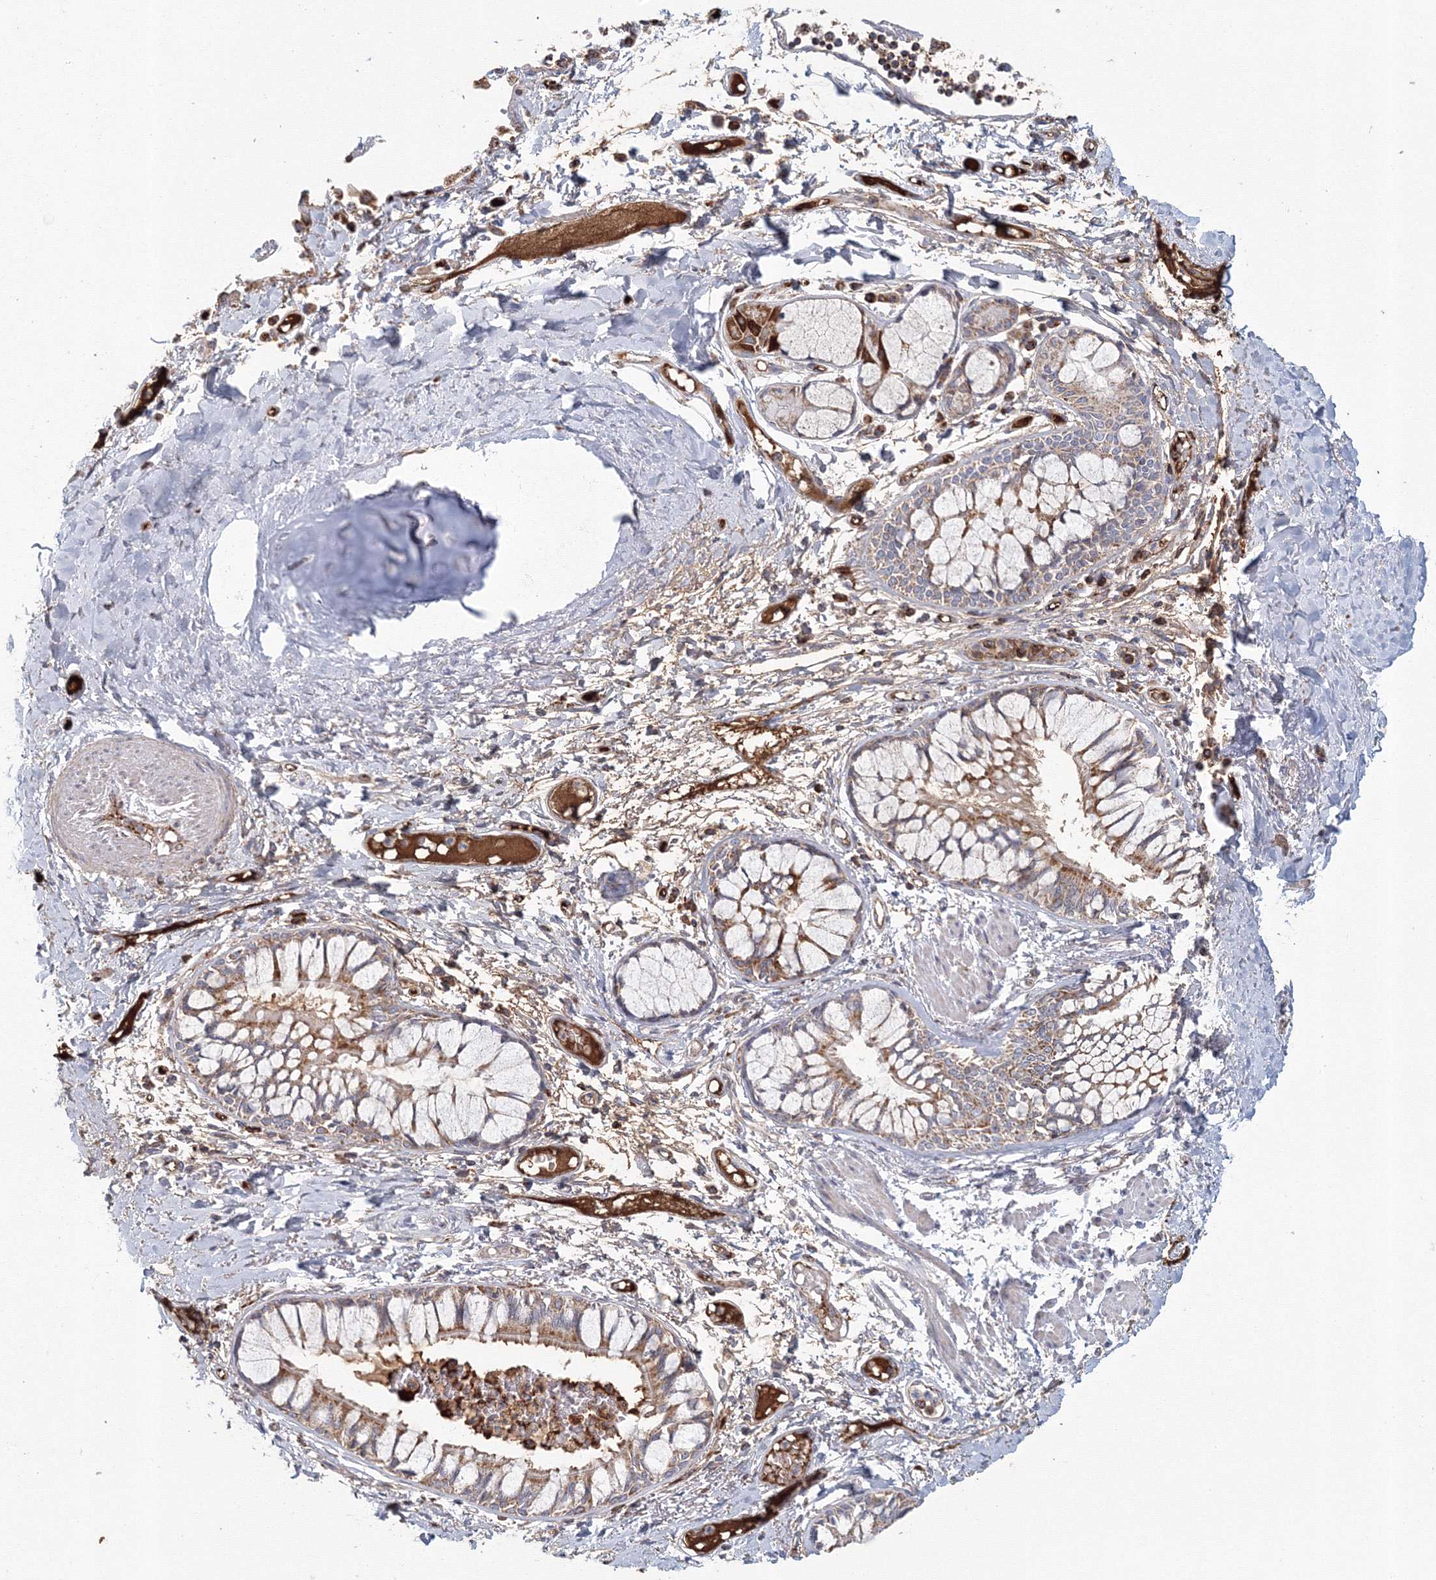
{"staining": {"intensity": "negative", "quantity": "none", "location": "none"}, "tissue": "soft tissue", "cell_type": "Chondrocytes", "image_type": "normal", "snomed": [{"axis": "morphology", "description": "Normal tissue, NOS"}, {"axis": "topography", "description": "Cartilage tissue"}, {"axis": "topography", "description": "Bronchus"}, {"axis": "topography", "description": "Lung"}, {"axis": "topography", "description": "Peripheral nerve tissue"}], "caption": "DAB (3,3'-diaminobenzidine) immunohistochemical staining of normal soft tissue exhibits no significant positivity in chondrocytes.", "gene": "GRPEL1", "patient": {"sex": "female", "age": 49}}